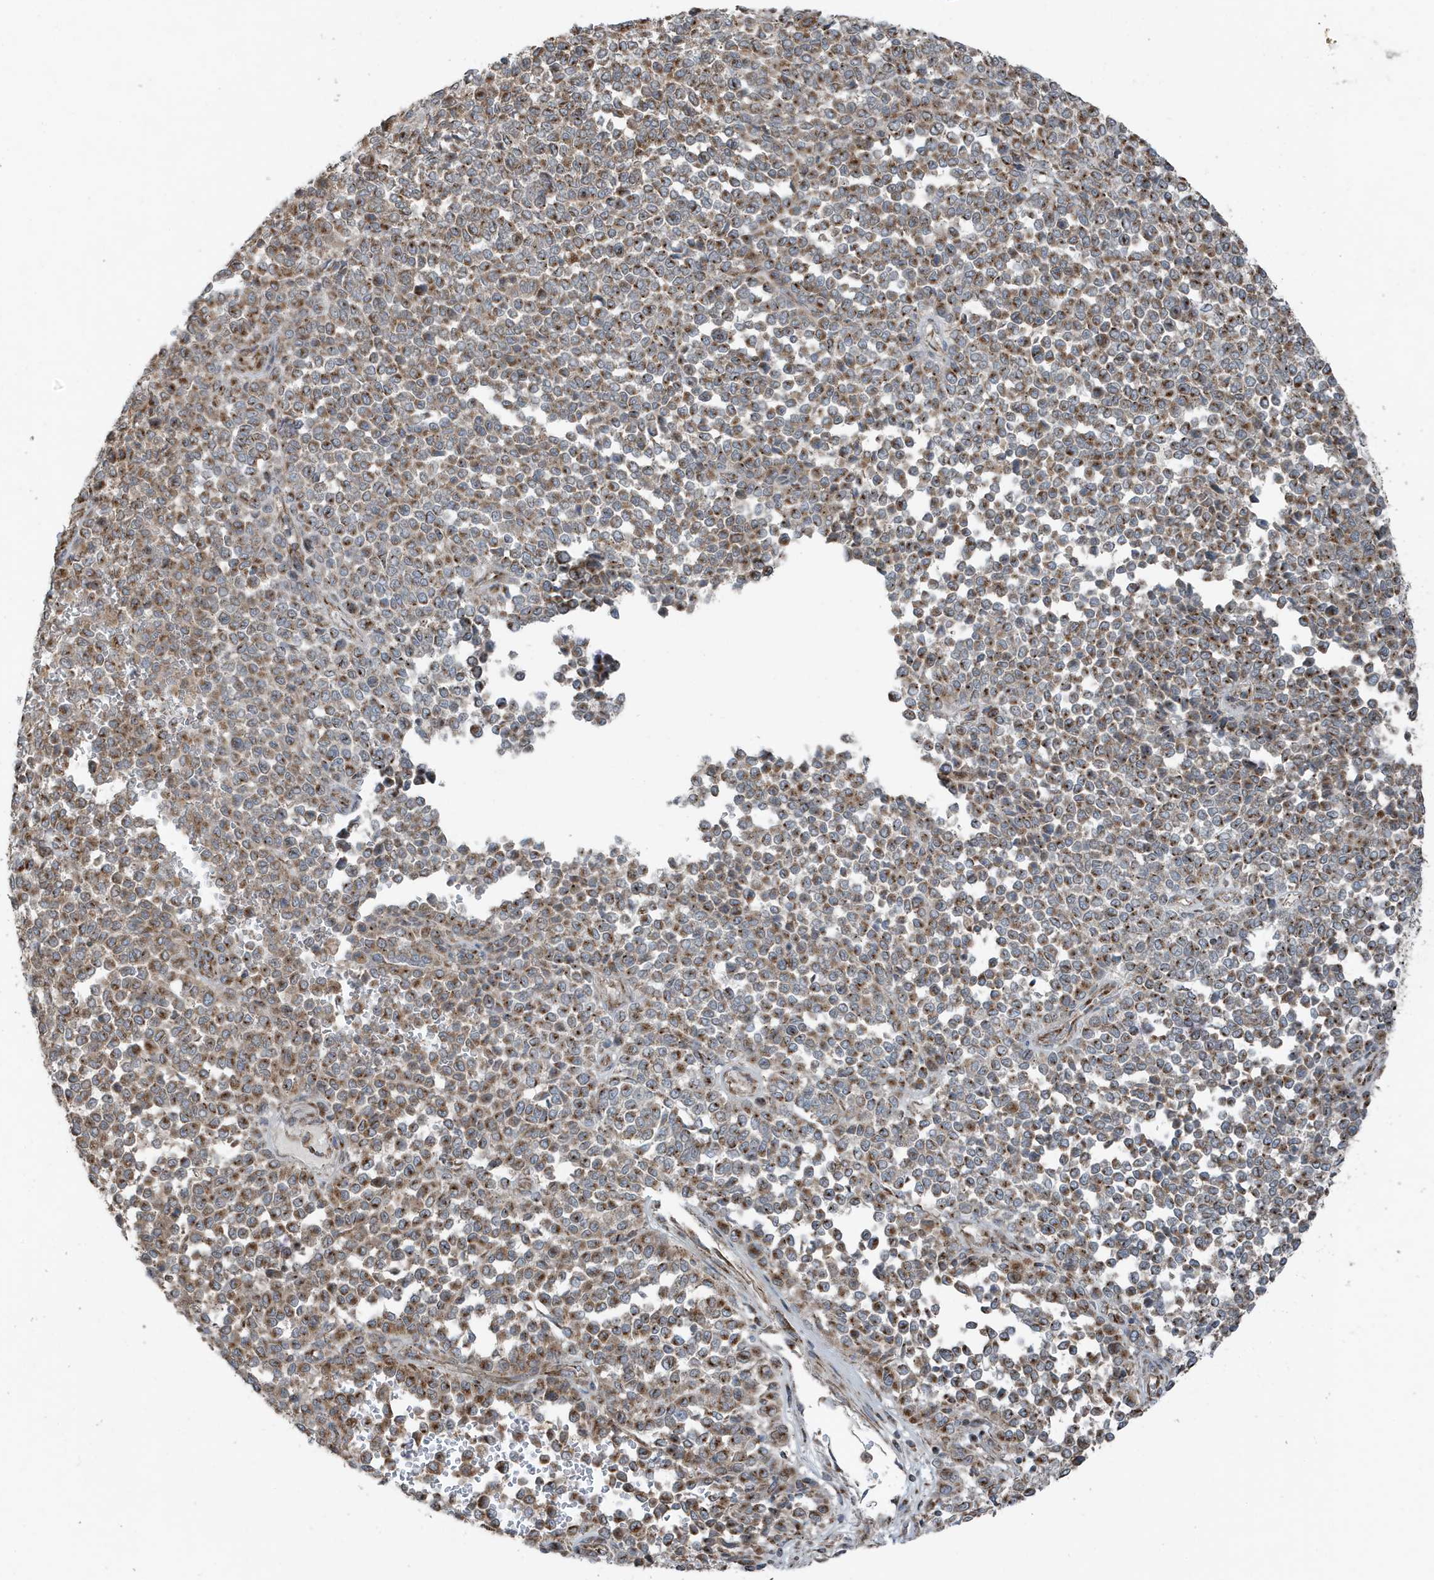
{"staining": {"intensity": "moderate", "quantity": ">75%", "location": "cytoplasmic/membranous"}, "tissue": "melanoma", "cell_type": "Tumor cells", "image_type": "cancer", "snomed": [{"axis": "morphology", "description": "Malignant melanoma, Metastatic site"}, {"axis": "topography", "description": "Pancreas"}], "caption": "IHC micrograph of melanoma stained for a protein (brown), which demonstrates medium levels of moderate cytoplasmic/membranous positivity in about >75% of tumor cells.", "gene": "GOLGA4", "patient": {"sex": "female", "age": 30}}